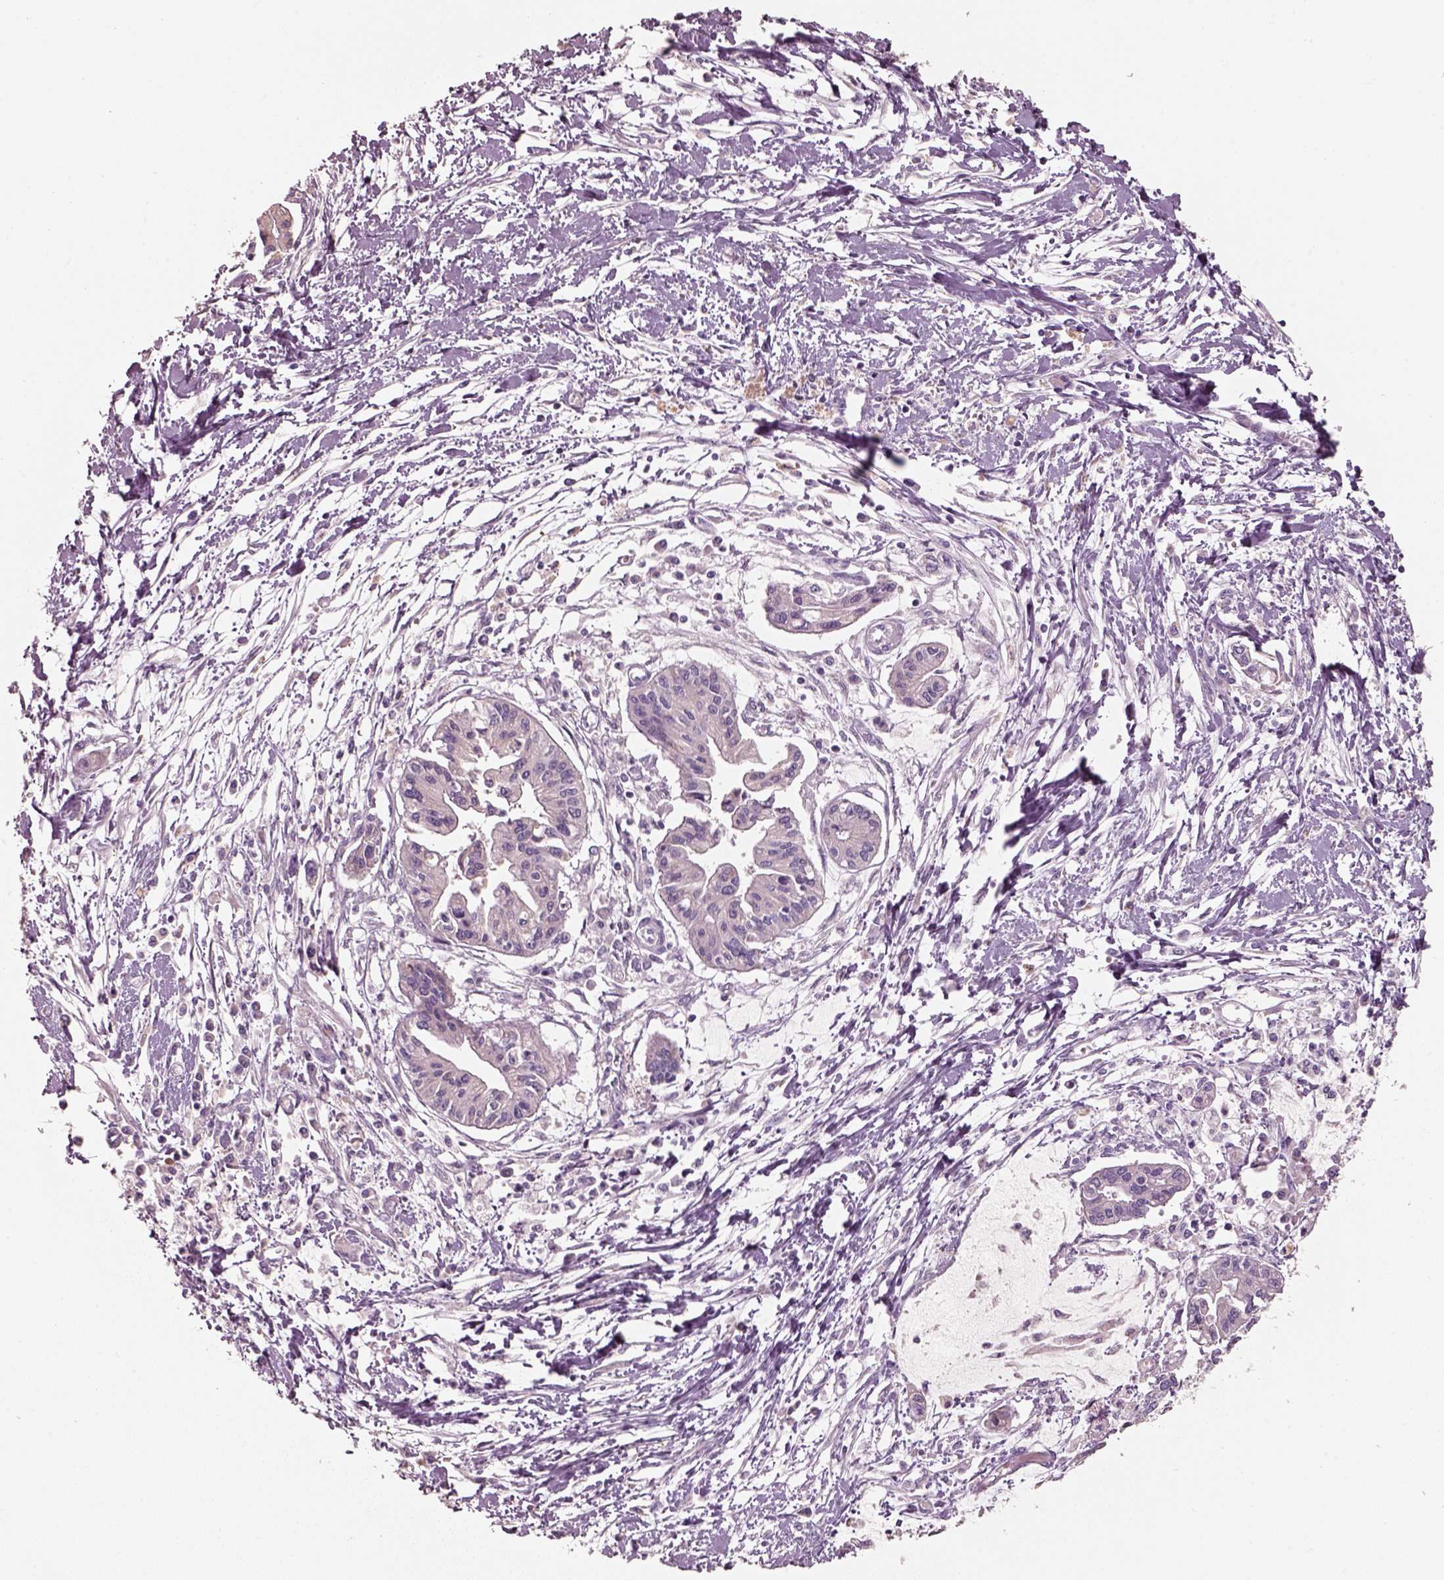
{"staining": {"intensity": "negative", "quantity": "none", "location": "none"}, "tissue": "pancreatic cancer", "cell_type": "Tumor cells", "image_type": "cancer", "snomed": [{"axis": "morphology", "description": "Adenocarcinoma, NOS"}, {"axis": "topography", "description": "Pancreas"}], "caption": "Pancreatic cancer stained for a protein using immunohistochemistry shows no staining tumor cells.", "gene": "PNOC", "patient": {"sex": "male", "age": 60}}